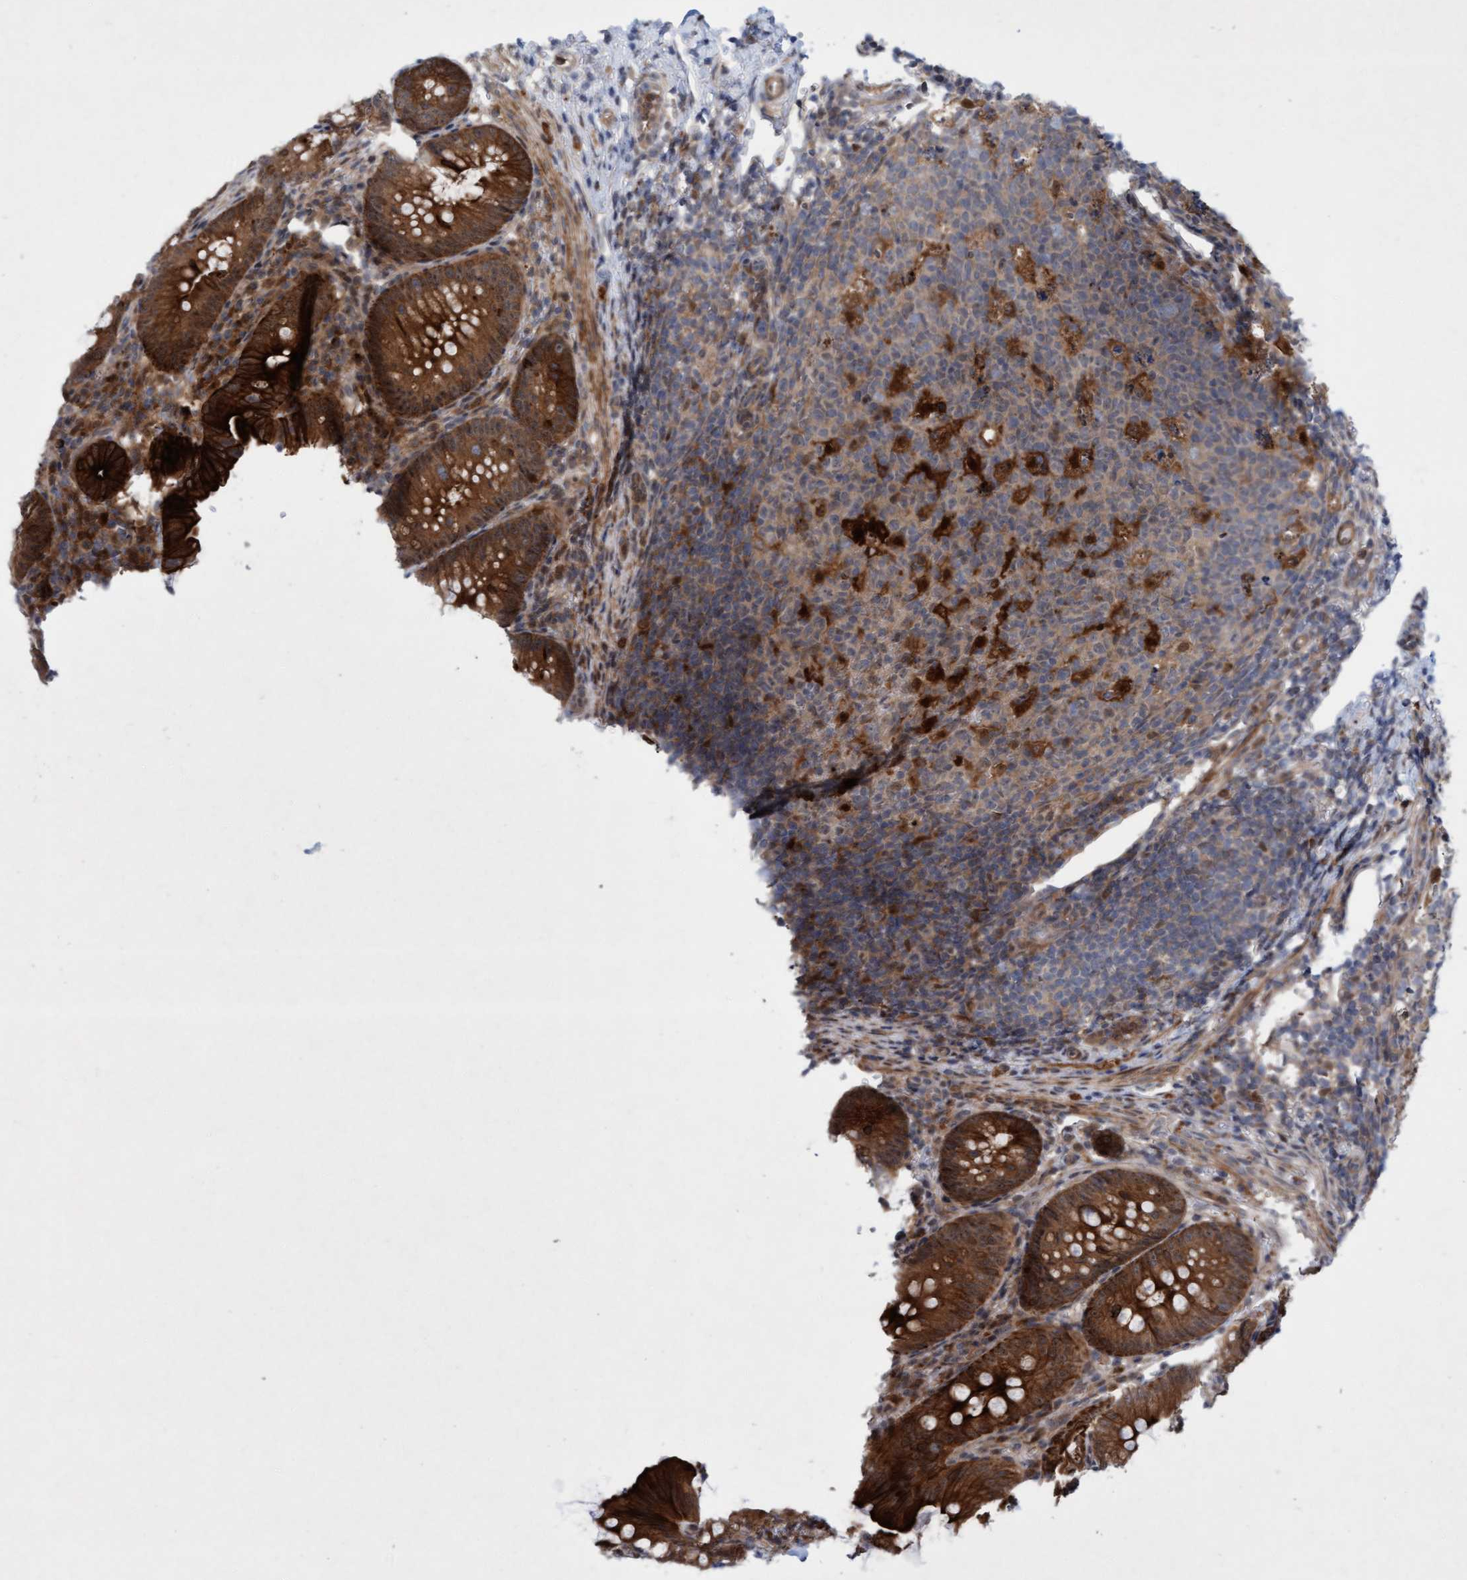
{"staining": {"intensity": "strong", "quantity": ">75%", "location": "cytoplasmic/membranous"}, "tissue": "appendix", "cell_type": "Glandular cells", "image_type": "normal", "snomed": [{"axis": "morphology", "description": "Normal tissue, NOS"}, {"axis": "topography", "description": "Appendix"}], "caption": "Strong cytoplasmic/membranous expression is identified in approximately >75% of glandular cells in normal appendix. (Stains: DAB (3,3'-diaminobenzidine) in brown, nuclei in blue, Microscopy: brightfield microscopy at high magnification).", "gene": "RAP1GAP2", "patient": {"sex": "male", "age": 1}}